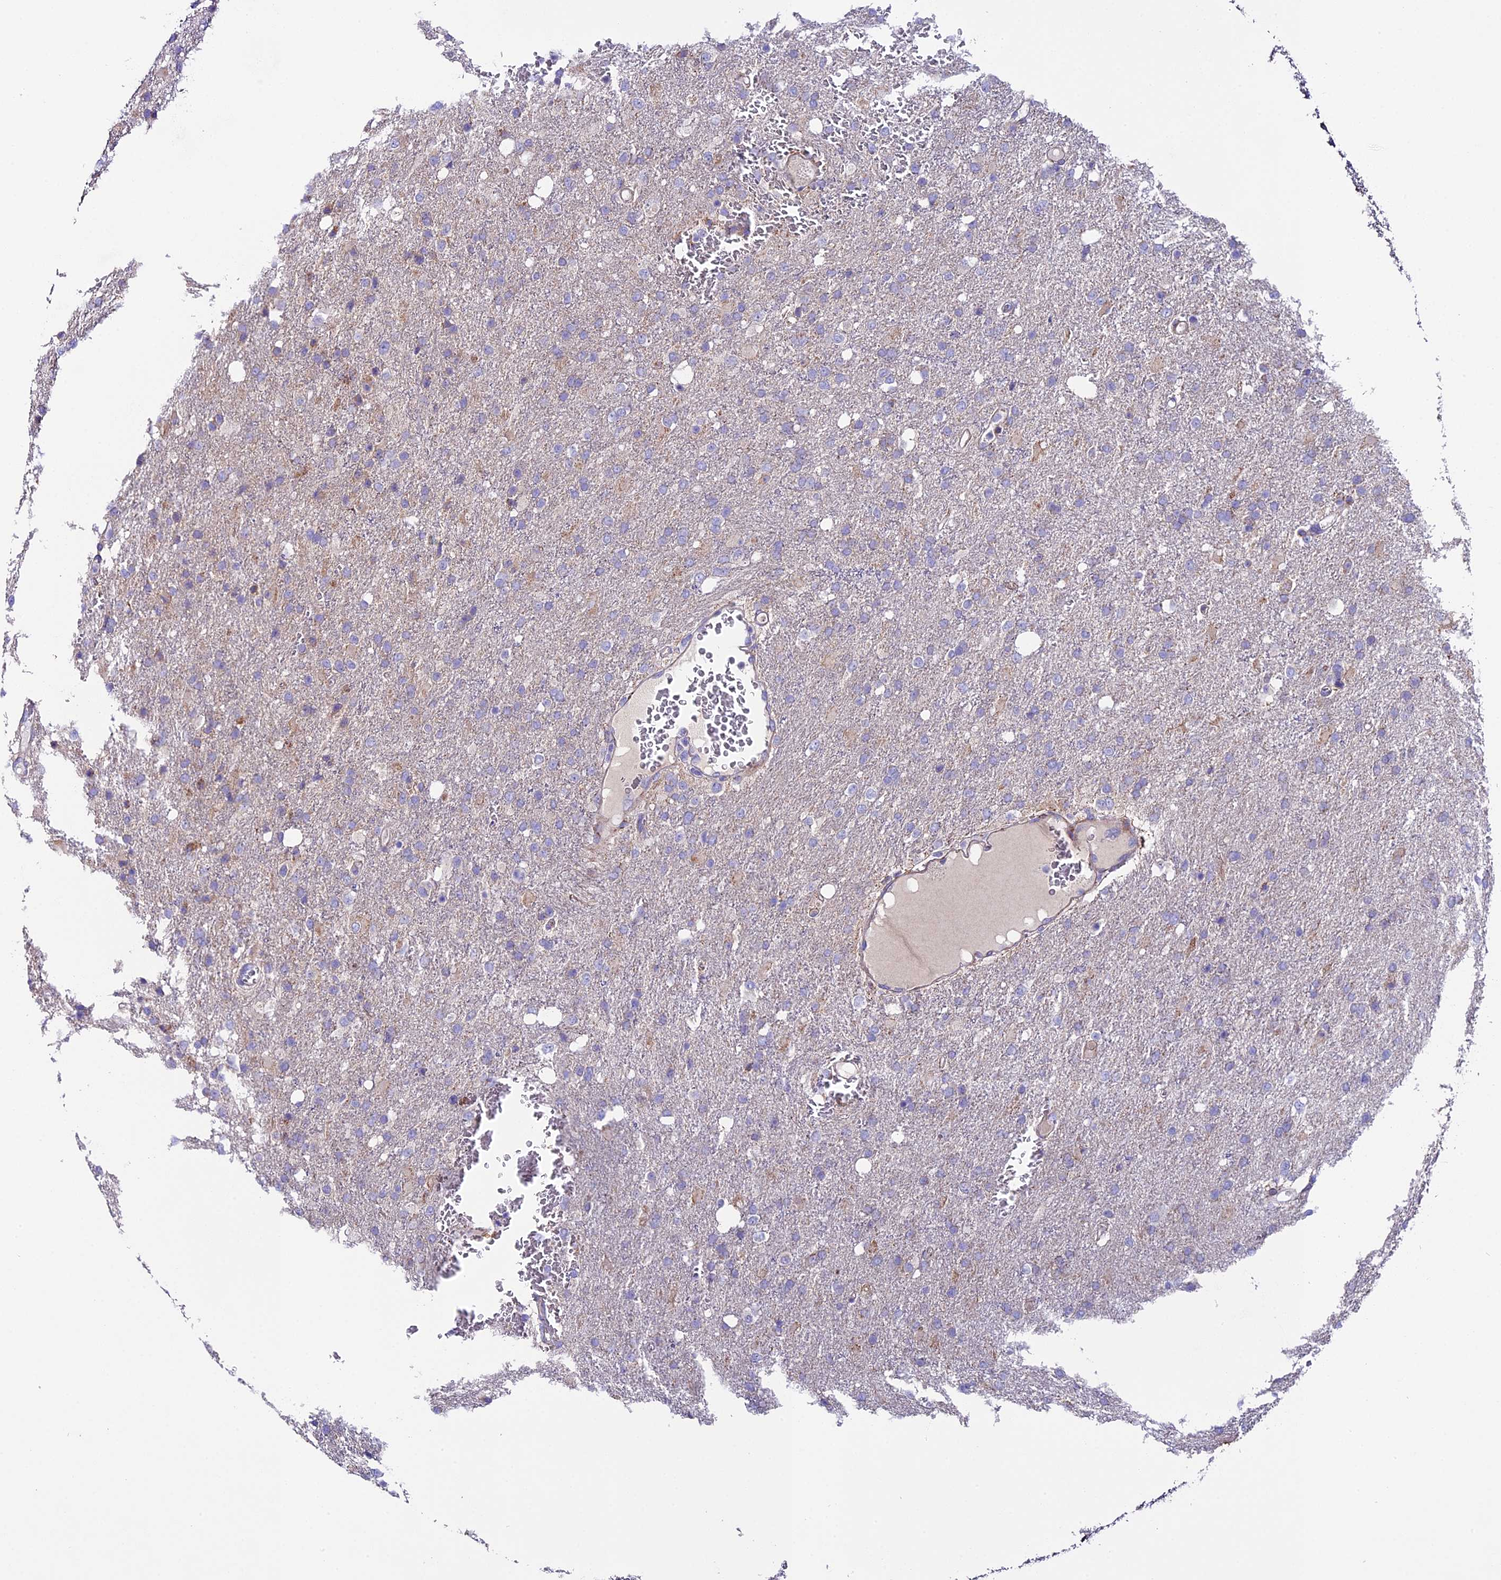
{"staining": {"intensity": "weak", "quantity": "<25%", "location": "cytoplasmic/membranous"}, "tissue": "glioma", "cell_type": "Tumor cells", "image_type": "cancer", "snomed": [{"axis": "morphology", "description": "Glioma, malignant, High grade"}, {"axis": "topography", "description": "Brain"}], "caption": "Immunohistochemistry of glioma displays no staining in tumor cells.", "gene": "PIGU", "patient": {"sex": "female", "age": 74}}